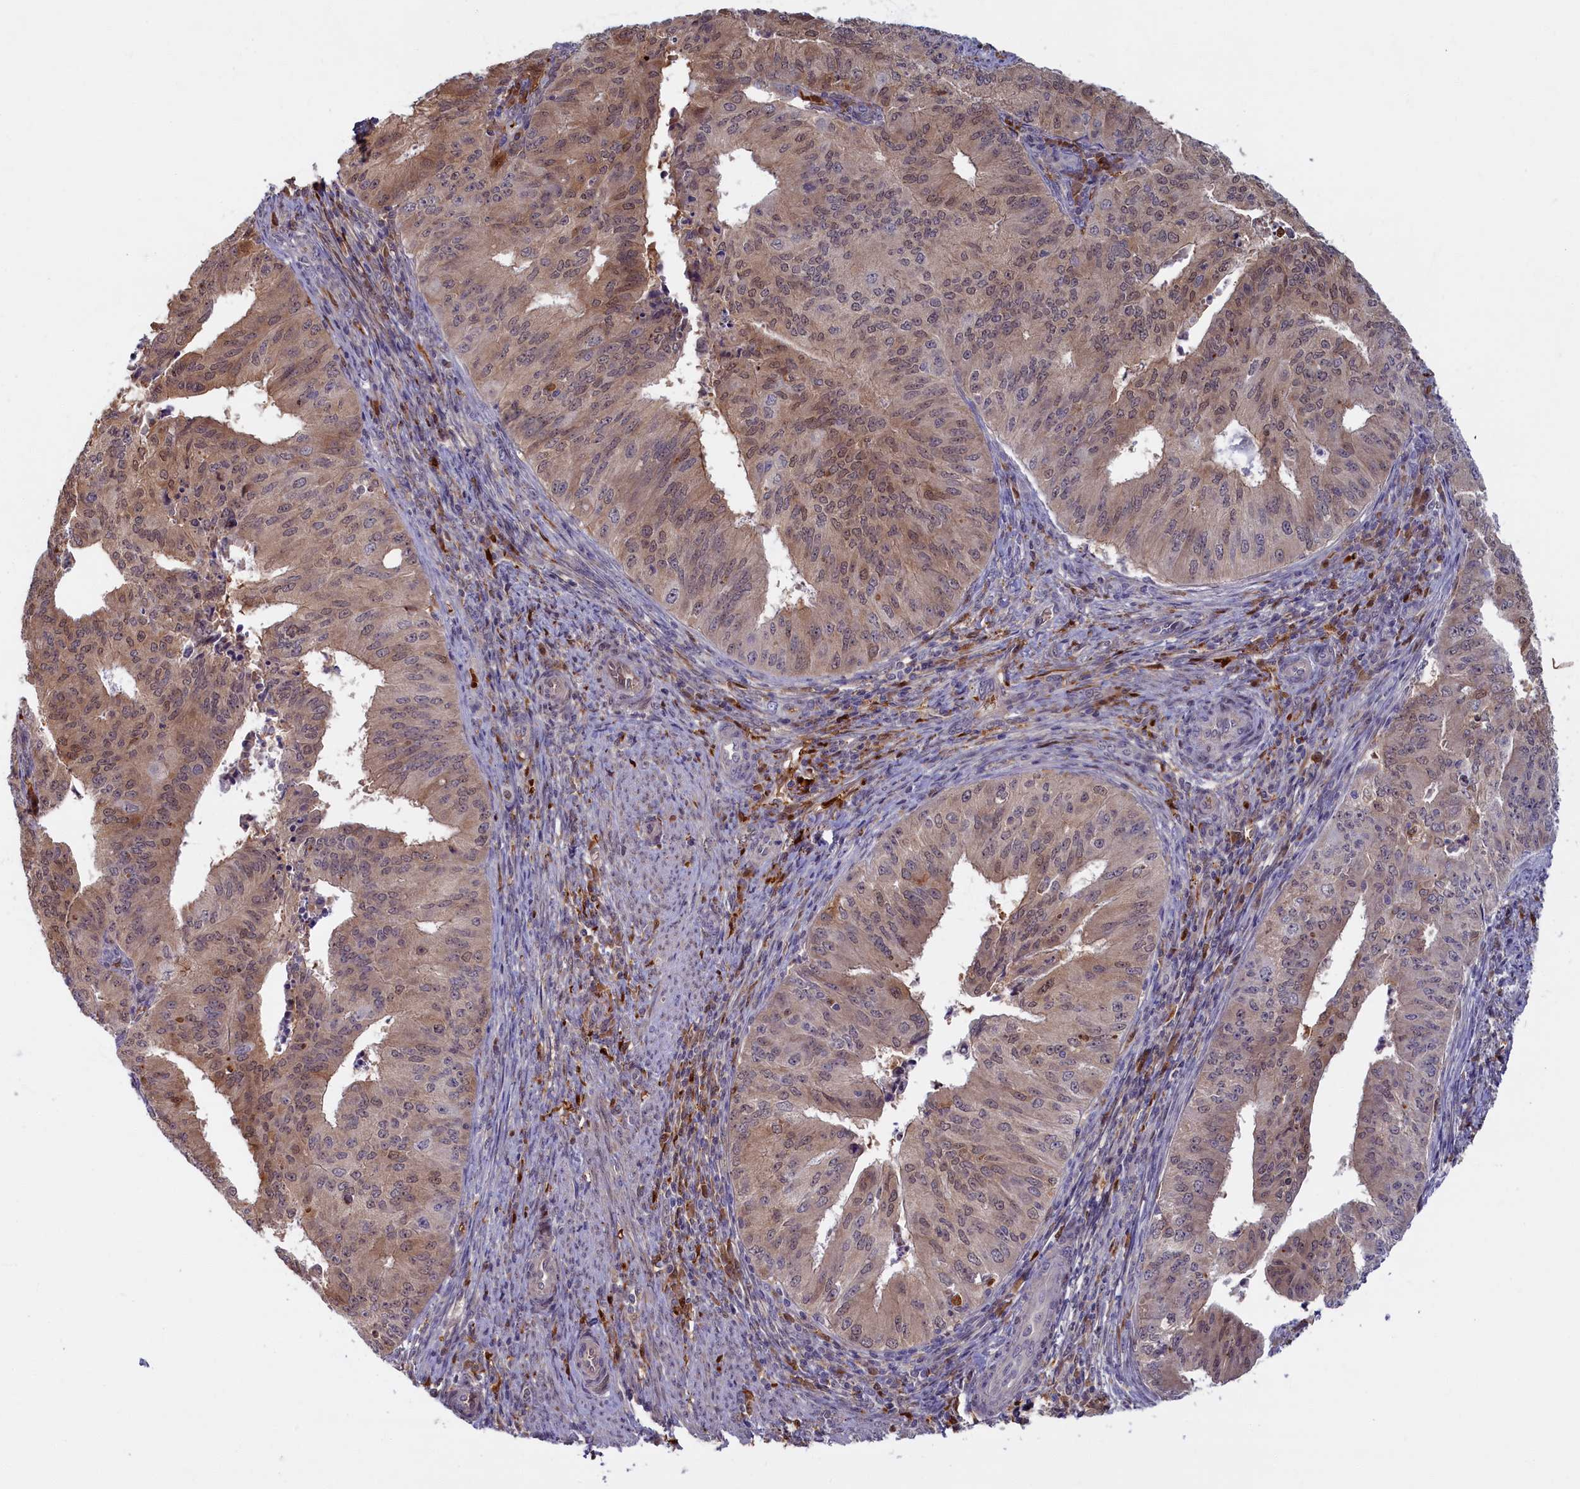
{"staining": {"intensity": "weak", "quantity": "25%-75%", "location": "cytoplasmic/membranous,nuclear"}, "tissue": "endometrial cancer", "cell_type": "Tumor cells", "image_type": "cancer", "snomed": [{"axis": "morphology", "description": "Adenocarcinoma, NOS"}, {"axis": "topography", "description": "Endometrium"}], "caption": "Approximately 25%-75% of tumor cells in human endometrial cancer (adenocarcinoma) display weak cytoplasmic/membranous and nuclear protein positivity as visualized by brown immunohistochemical staining.", "gene": "BLVRB", "patient": {"sex": "female", "age": 50}}